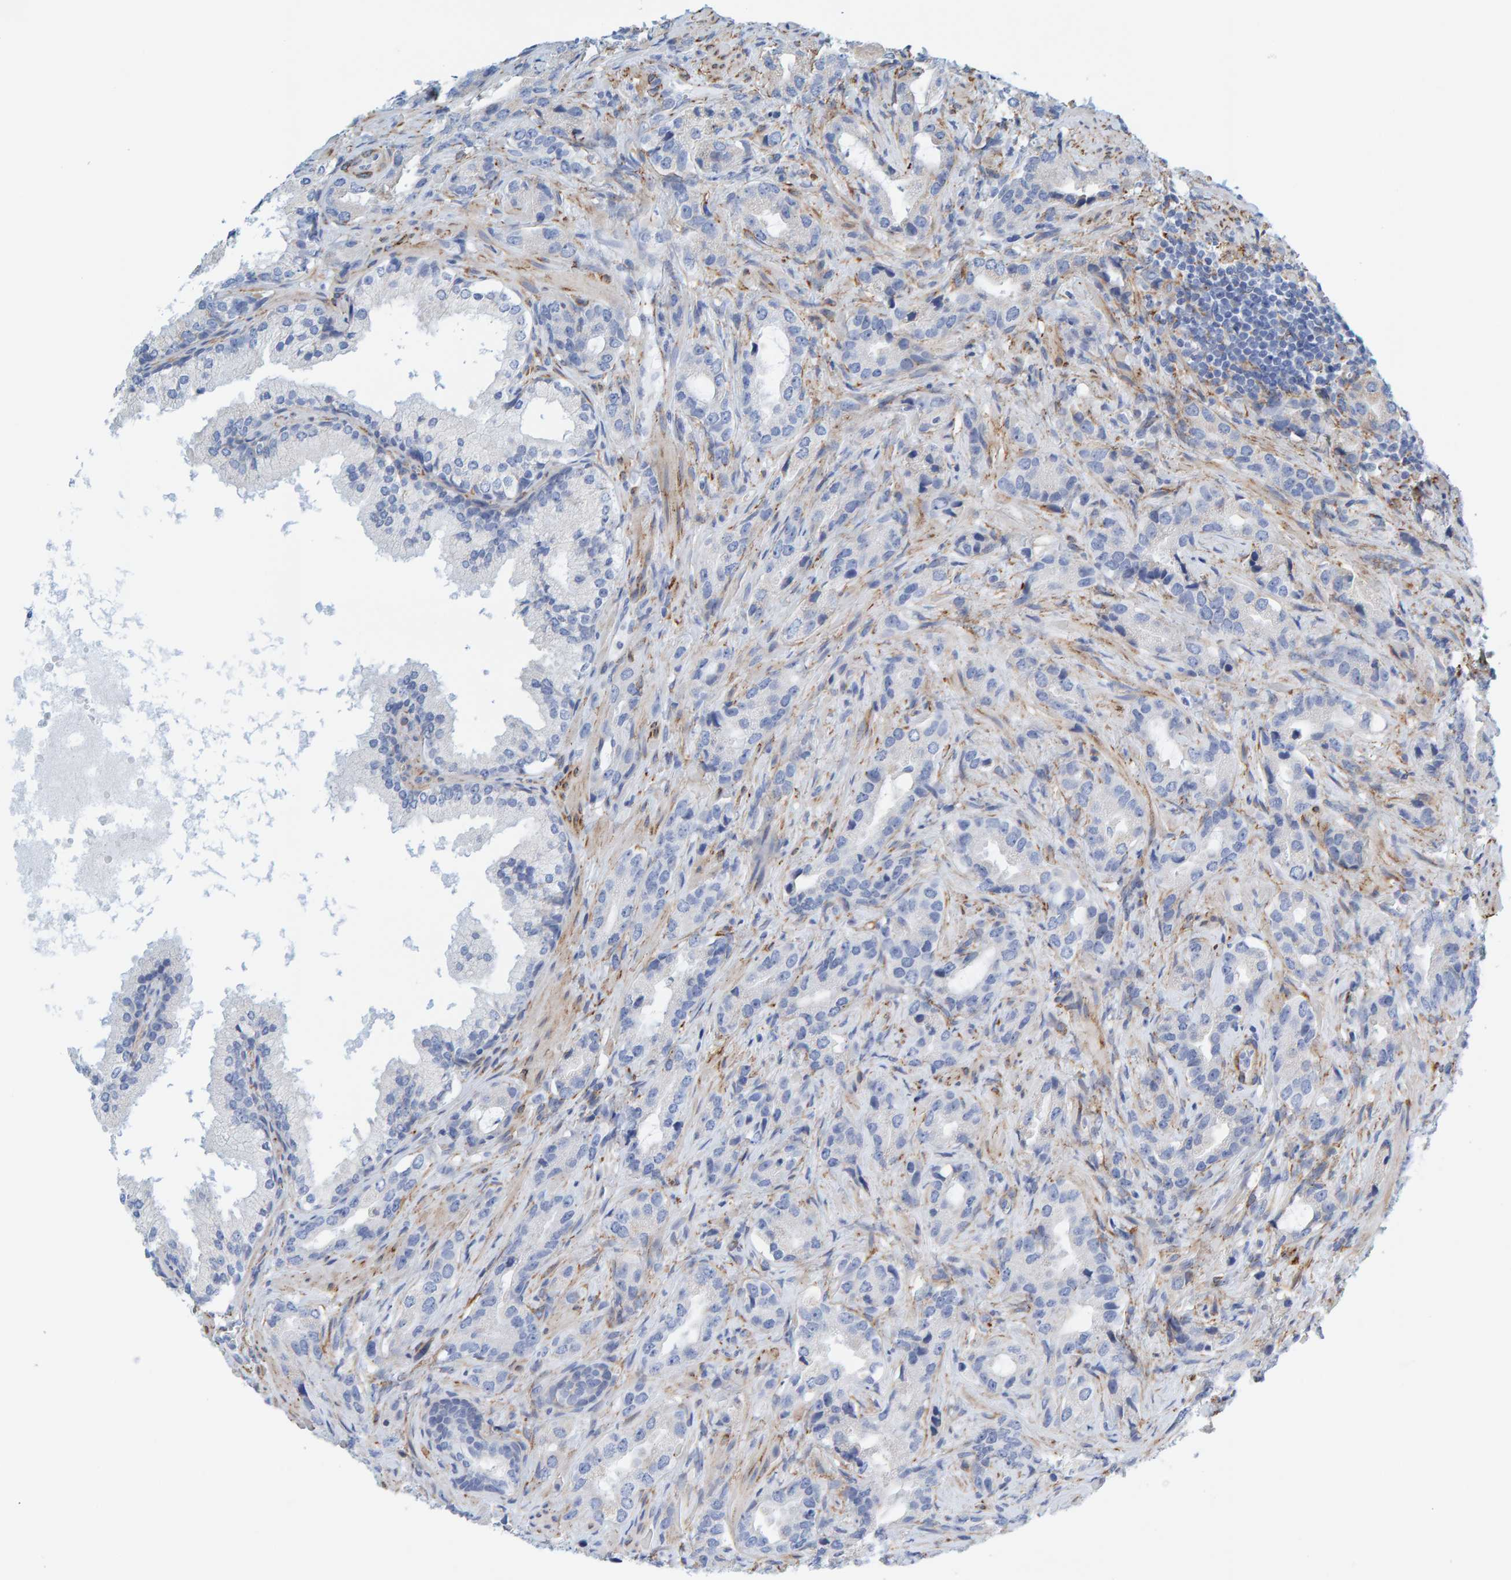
{"staining": {"intensity": "negative", "quantity": "none", "location": "none"}, "tissue": "prostate cancer", "cell_type": "Tumor cells", "image_type": "cancer", "snomed": [{"axis": "morphology", "description": "Adenocarcinoma, High grade"}, {"axis": "topography", "description": "Prostate"}], "caption": "The image demonstrates no significant expression in tumor cells of prostate cancer. Nuclei are stained in blue.", "gene": "MAP1B", "patient": {"sex": "male", "age": 63}}